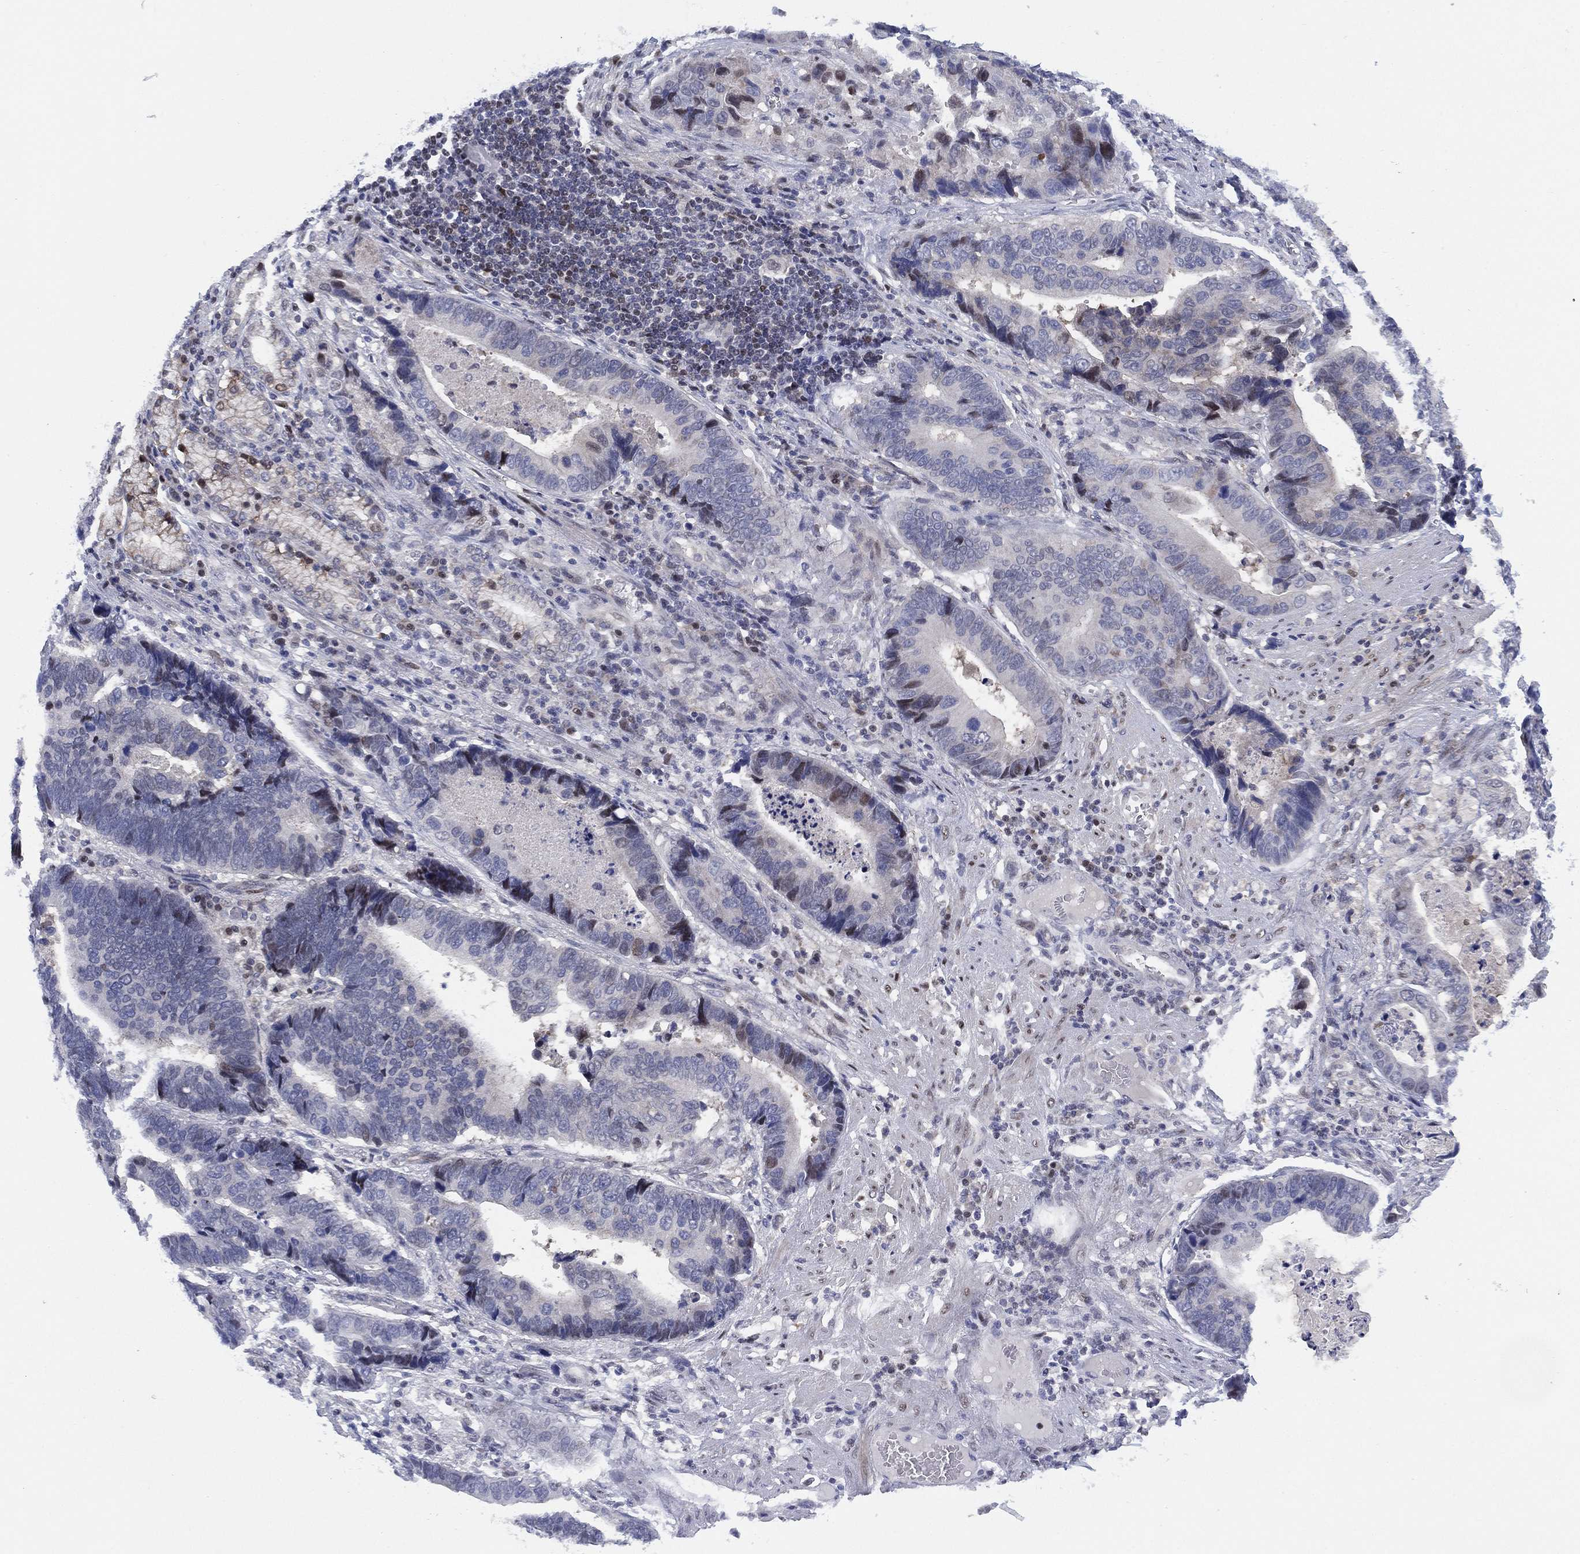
{"staining": {"intensity": "weak", "quantity": "<25%", "location": "nuclear"}, "tissue": "stomach cancer", "cell_type": "Tumor cells", "image_type": "cancer", "snomed": [{"axis": "morphology", "description": "Adenocarcinoma, NOS"}, {"axis": "topography", "description": "Stomach"}], "caption": "Tumor cells show no significant protein expression in stomach cancer.", "gene": "SLC4A4", "patient": {"sex": "male", "age": 84}}